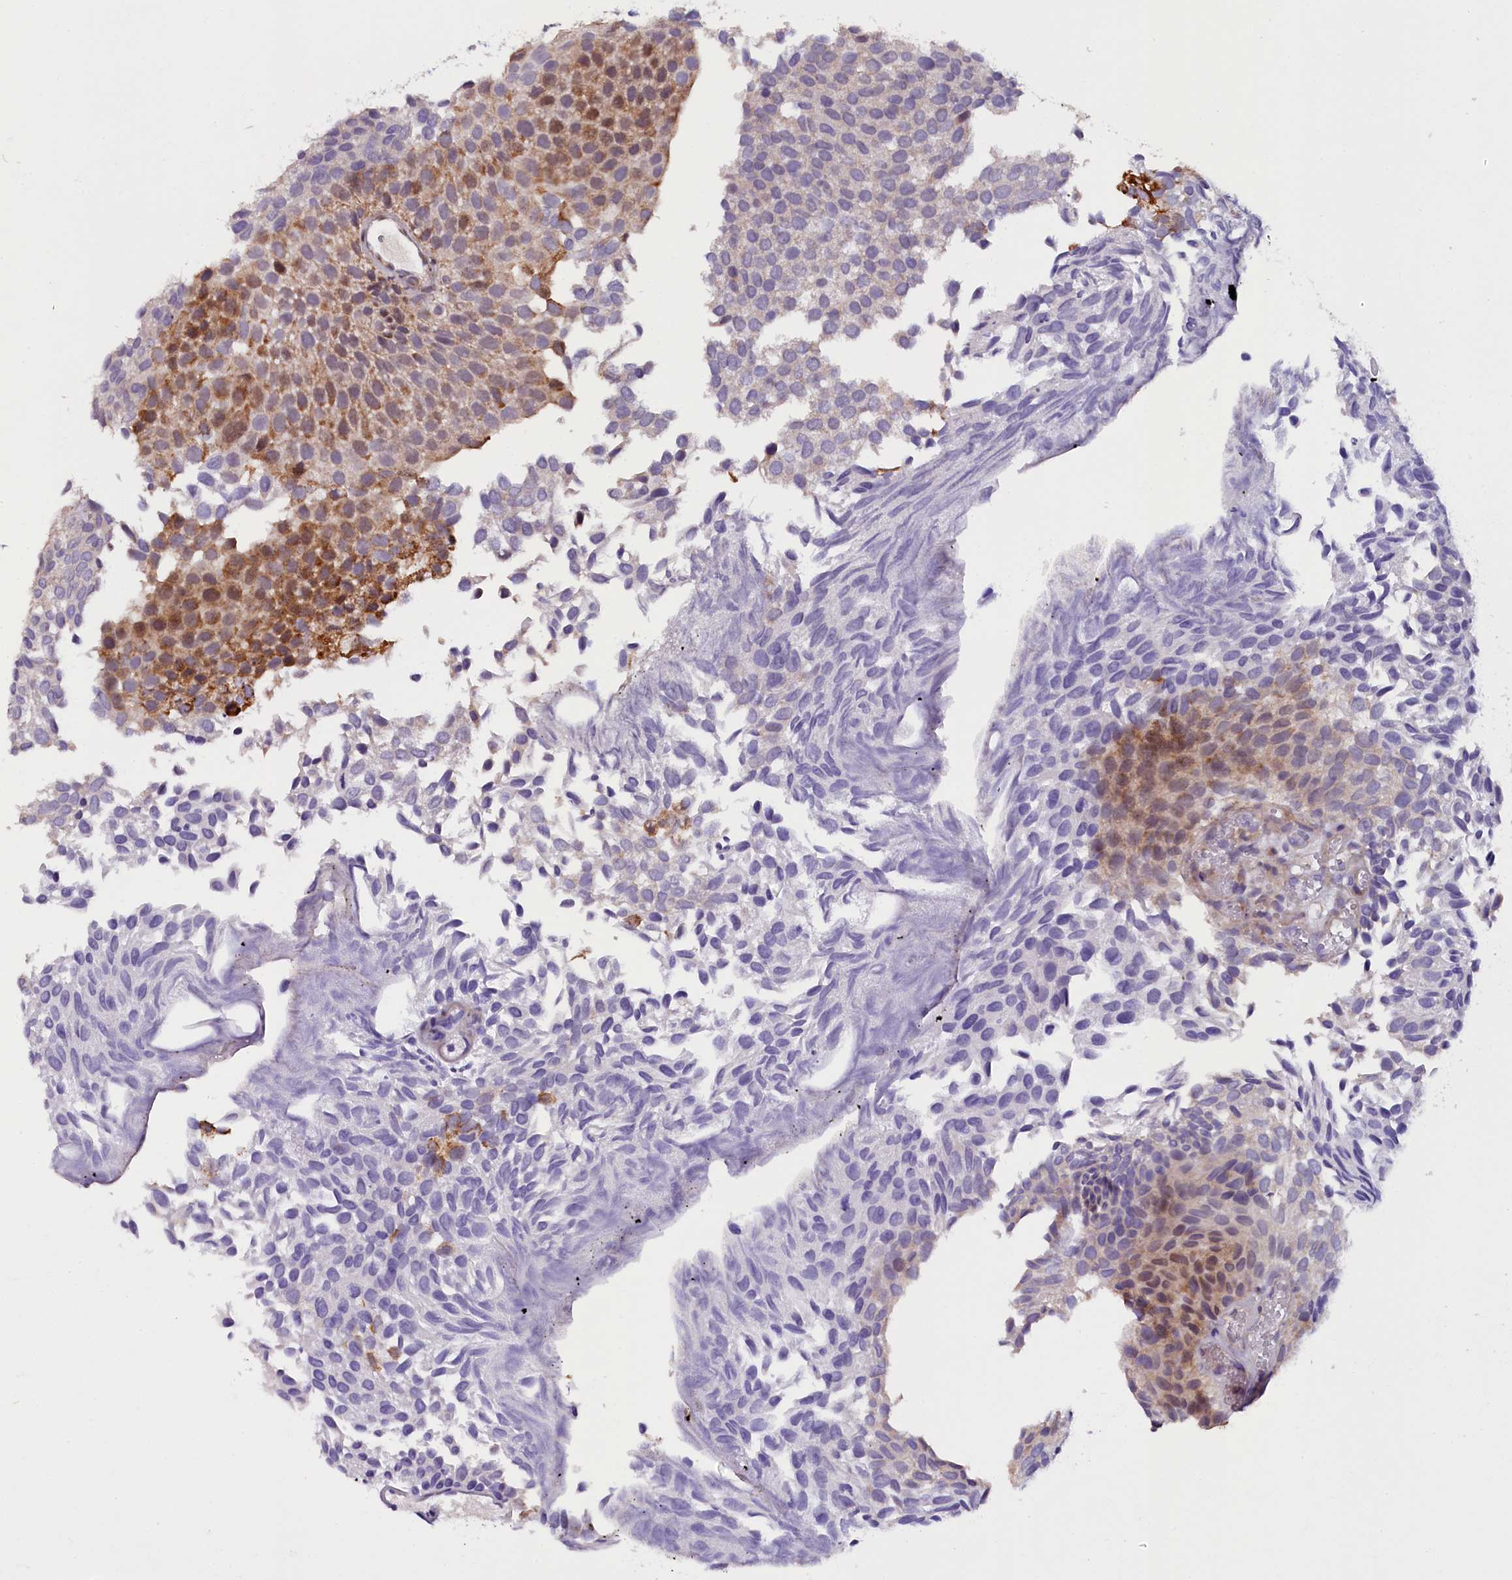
{"staining": {"intensity": "moderate", "quantity": "25%-75%", "location": "cytoplasmic/membranous,nuclear"}, "tissue": "urothelial cancer", "cell_type": "Tumor cells", "image_type": "cancer", "snomed": [{"axis": "morphology", "description": "Urothelial carcinoma, Low grade"}, {"axis": "topography", "description": "Urinary bladder"}], "caption": "IHC of human urothelial carcinoma (low-grade) exhibits medium levels of moderate cytoplasmic/membranous and nuclear expression in about 25%-75% of tumor cells. The protein of interest is shown in brown color, while the nuclei are stained blue.", "gene": "RPUSD2", "patient": {"sex": "male", "age": 89}}